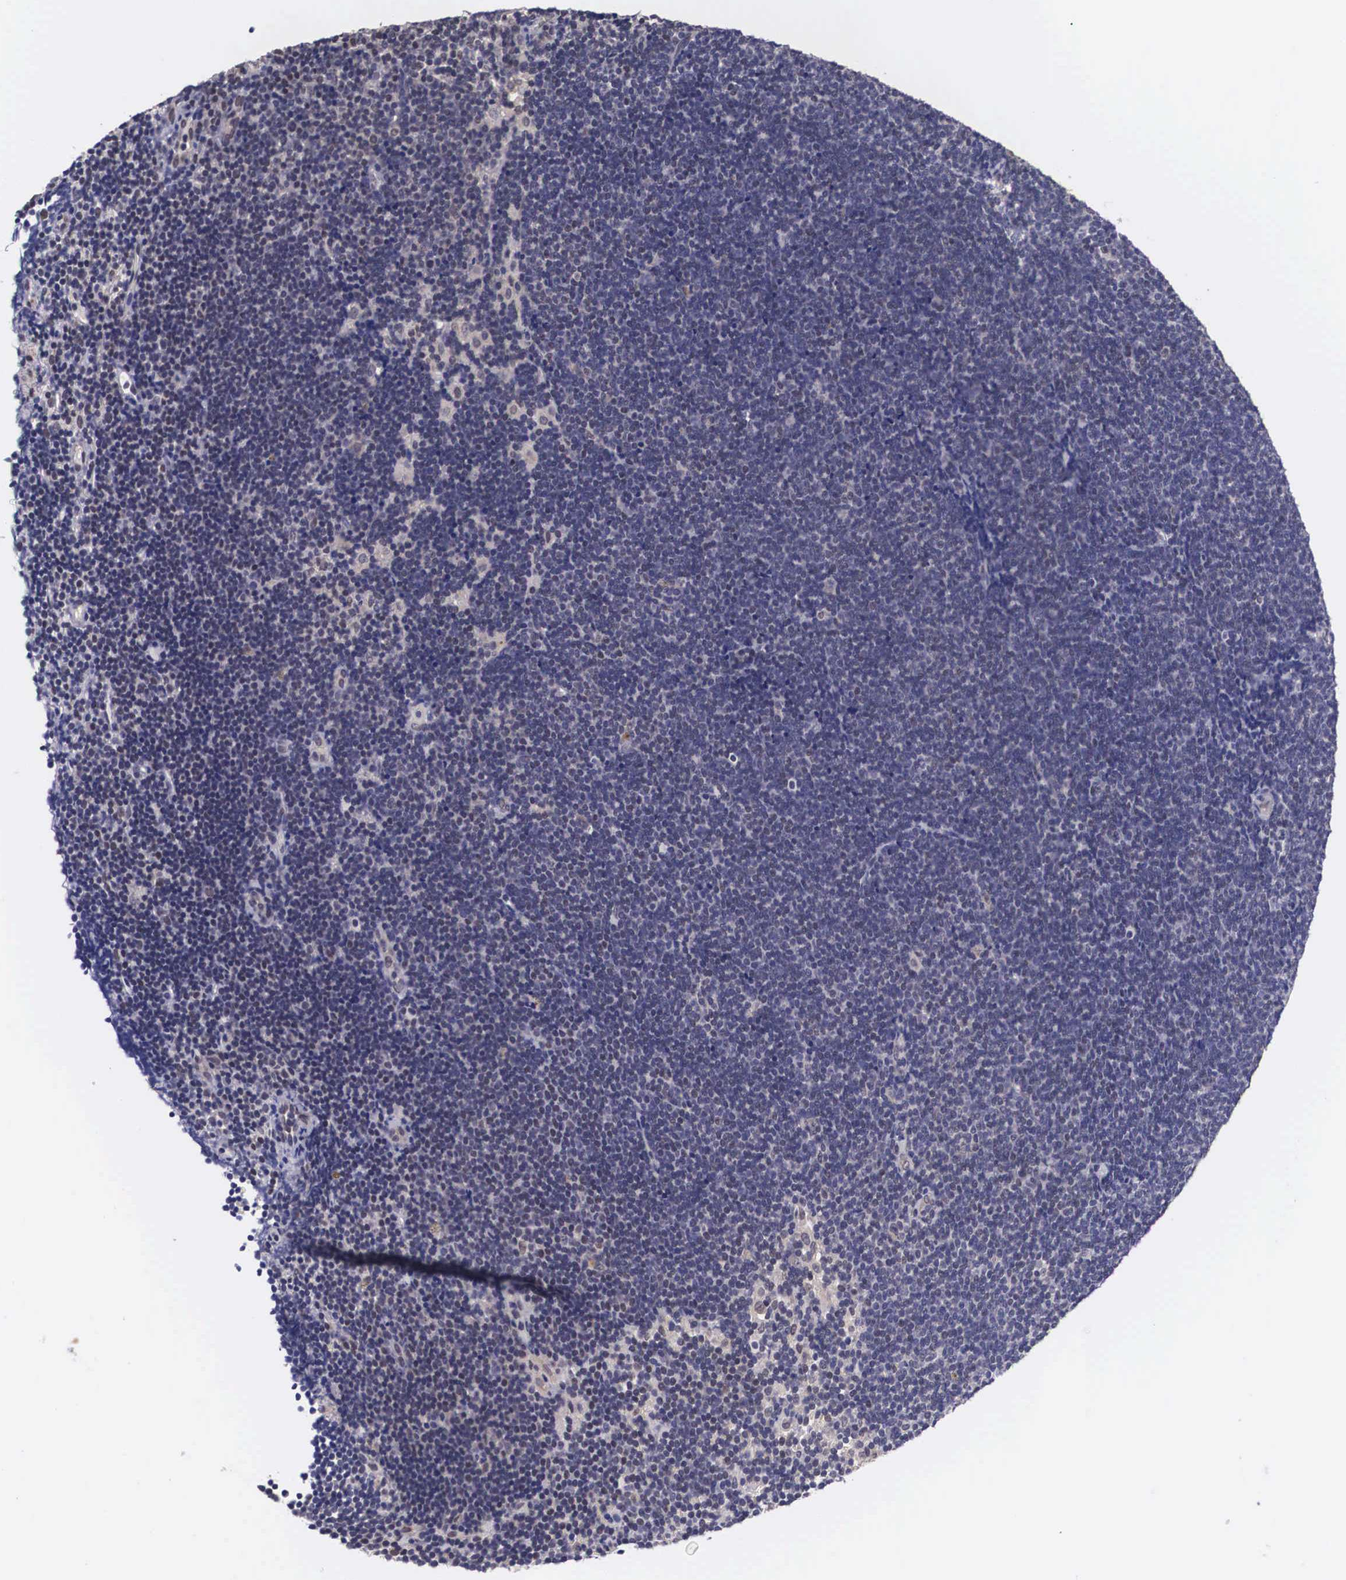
{"staining": {"intensity": "negative", "quantity": "none", "location": "none"}, "tissue": "lymphoma", "cell_type": "Tumor cells", "image_type": "cancer", "snomed": [{"axis": "morphology", "description": "Malignant lymphoma, non-Hodgkin's type, Low grade"}, {"axis": "topography", "description": "Lymph node"}], "caption": "A photomicrograph of lymphoma stained for a protein demonstrates no brown staining in tumor cells.", "gene": "OTX2", "patient": {"sex": "female", "age": 51}}